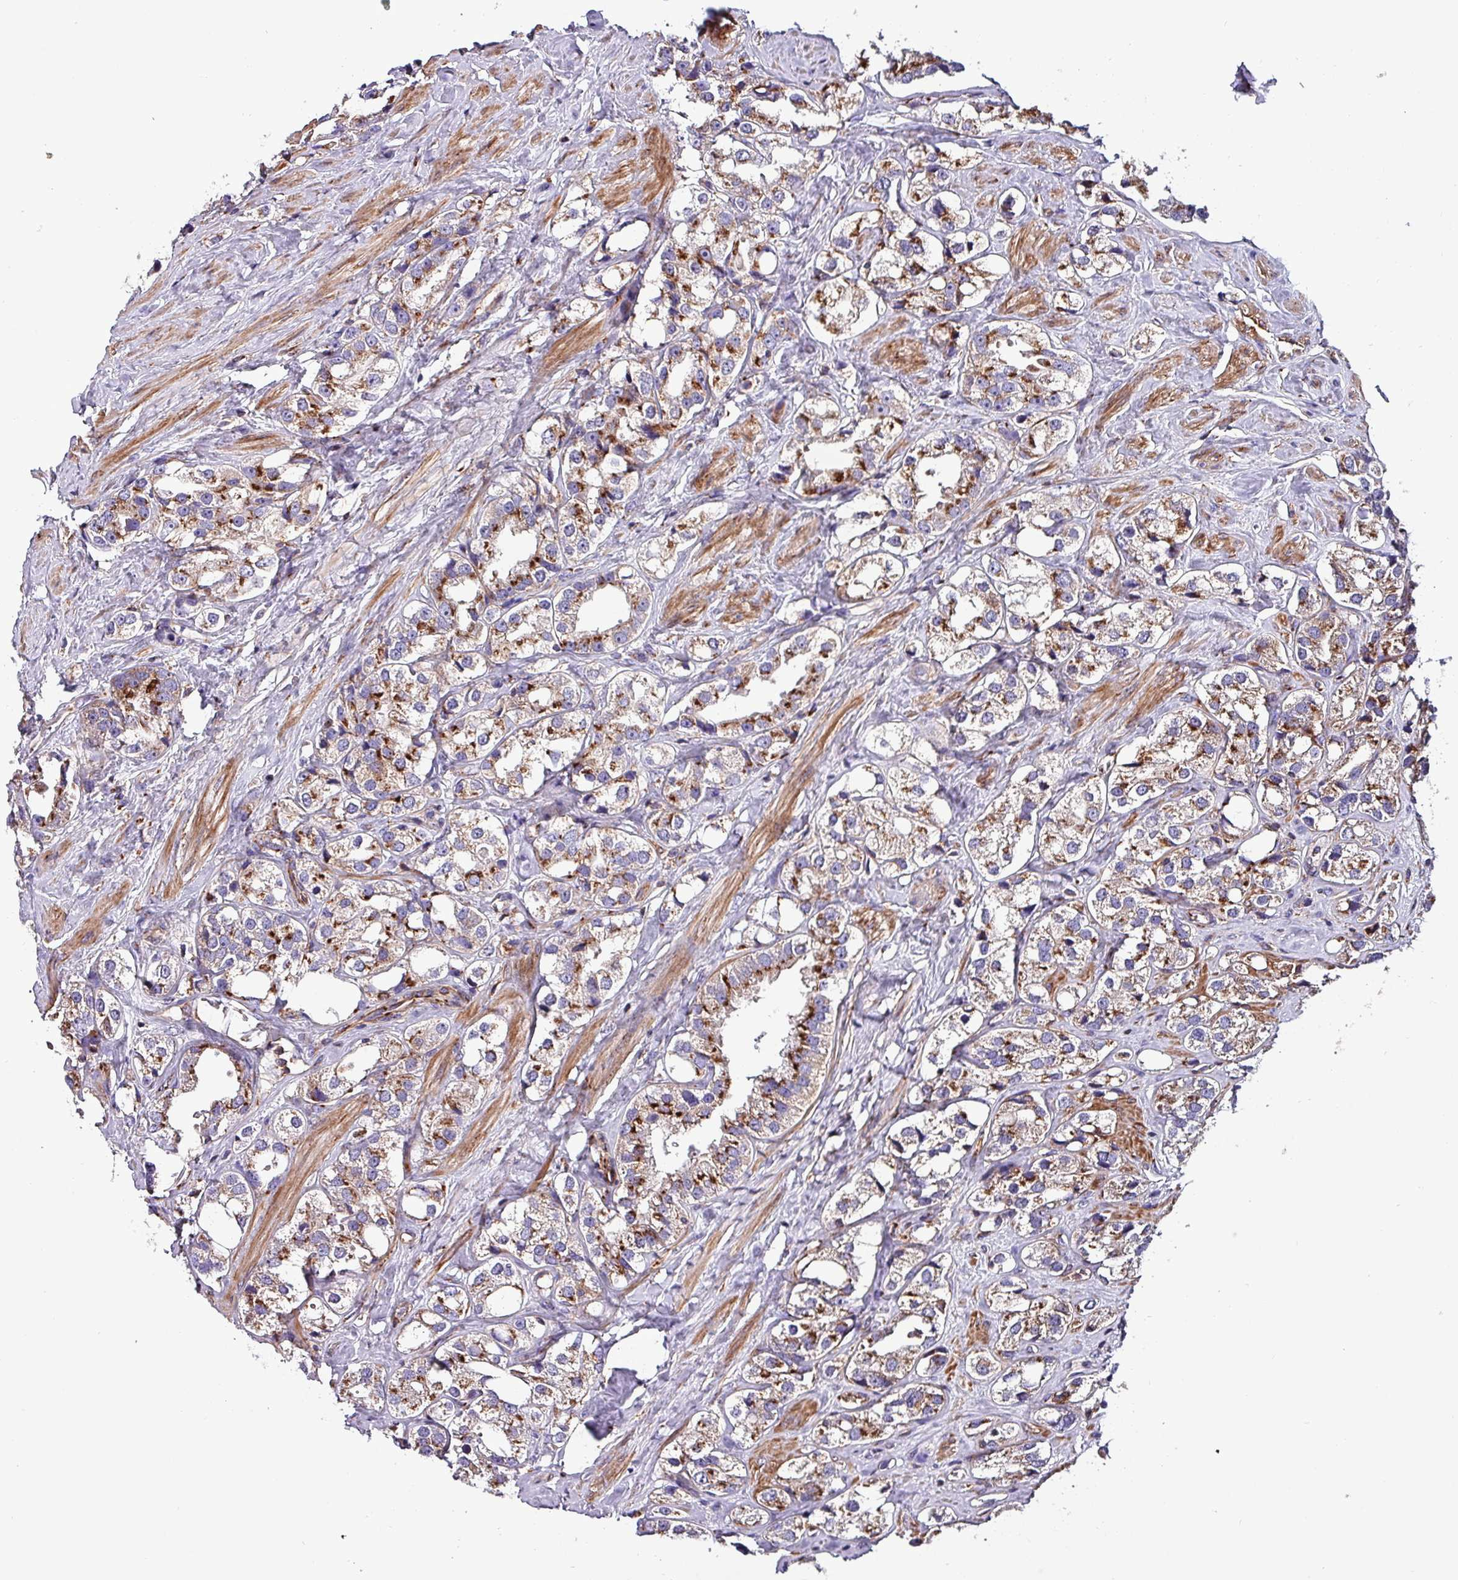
{"staining": {"intensity": "strong", "quantity": "25%-75%", "location": "cytoplasmic/membranous"}, "tissue": "prostate cancer", "cell_type": "Tumor cells", "image_type": "cancer", "snomed": [{"axis": "morphology", "description": "Adenocarcinoma, NOS"}, {"axis": "topography", "description": "Prostate"}], "caption": "A histopathology image of human prostate cancer stained for a protein displays strong cytoplasmic/membranous brown staining in tumor cells. The staining was performed using DAB (3,3'-diaminobenzidine) to visualize the protein expression in brown, while the nuclei were stained in blue with hematoxylin (Magnification: 20x).", "gene": "VAMP4", "patient": {"sex": "male", "age": 79}}